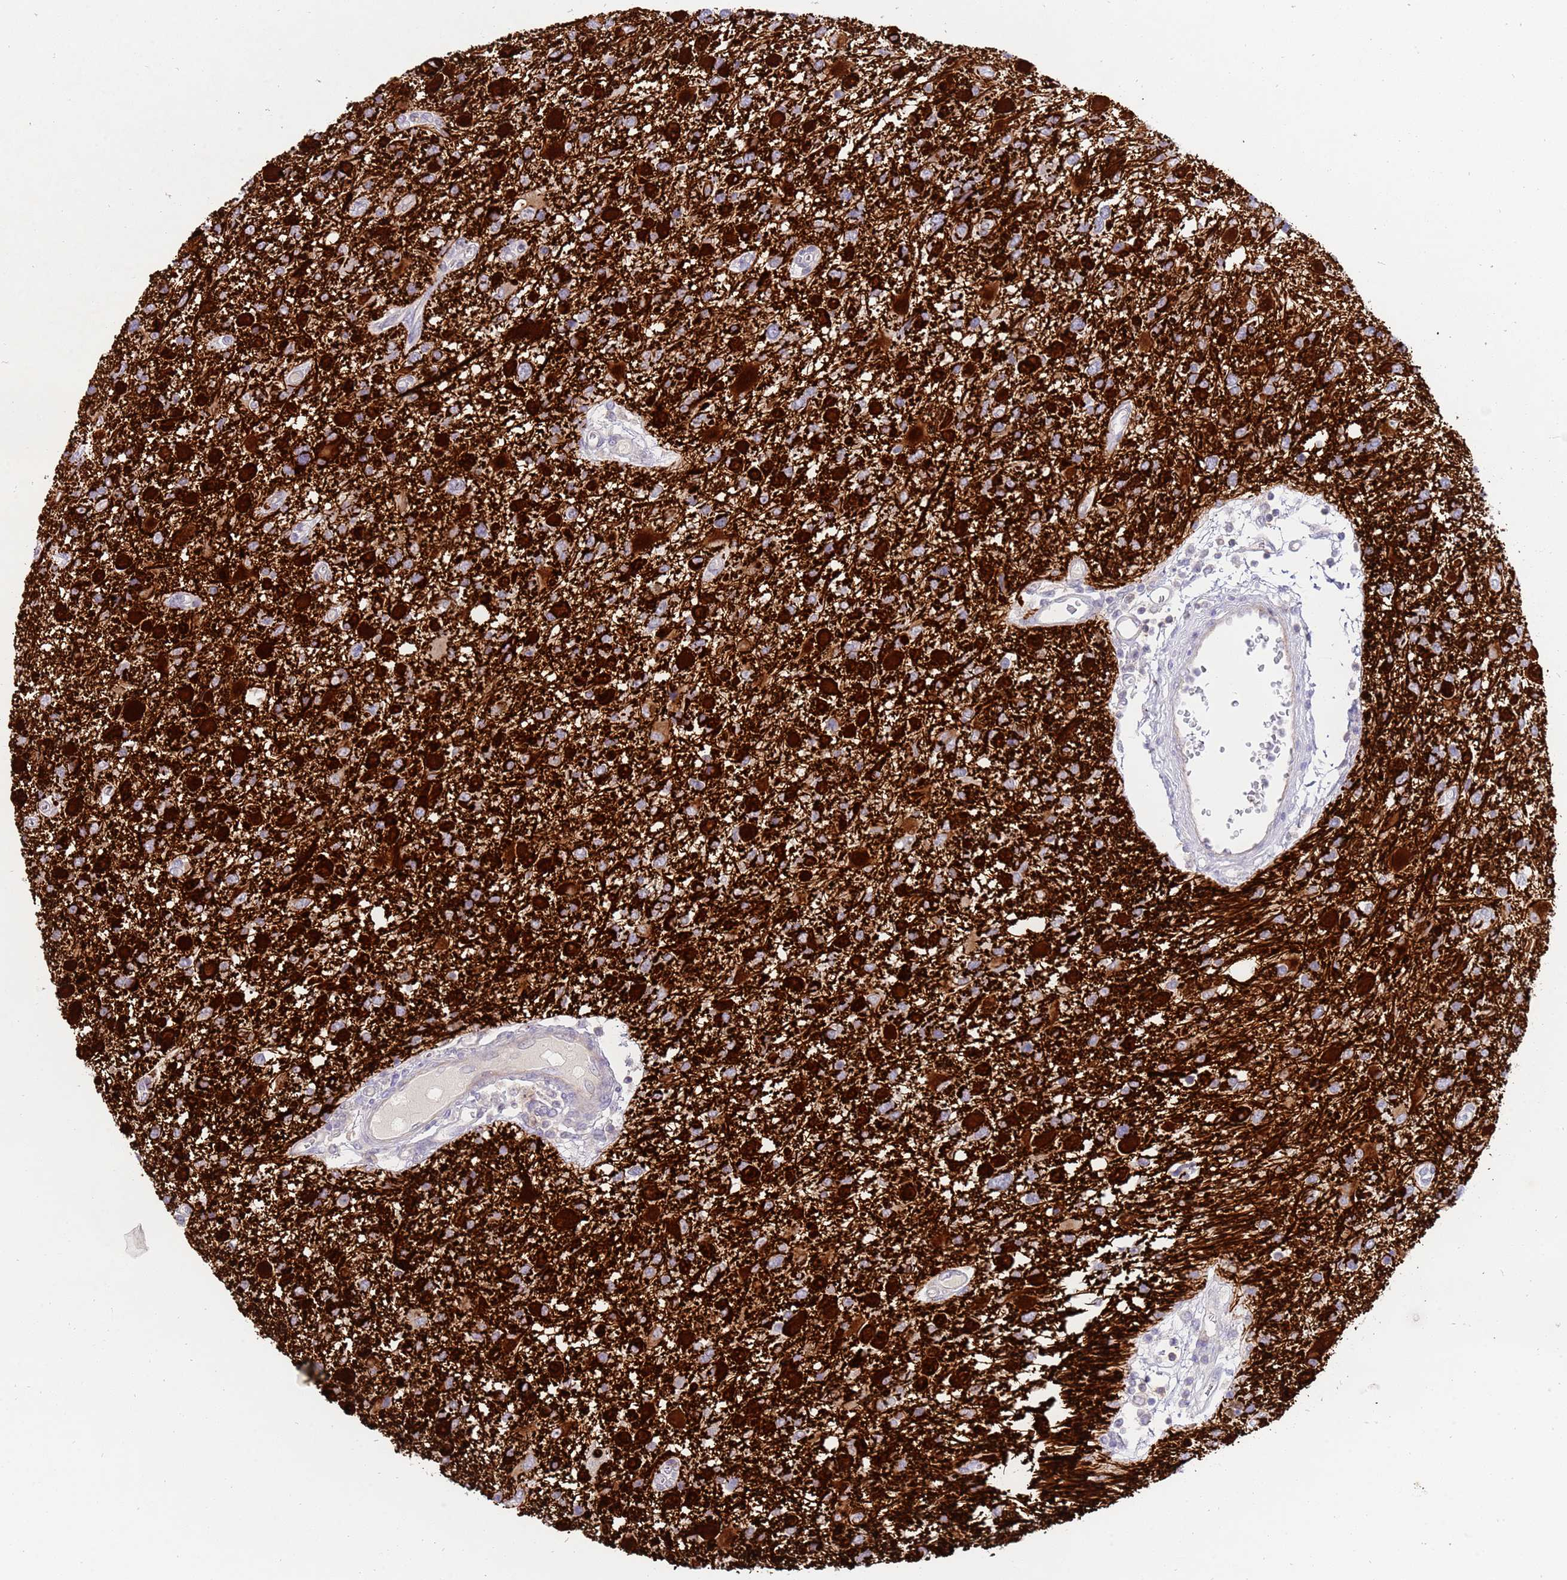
{"staining": {"intensity": "strong", "quantity": "25%-75%", "location": "cytoplasmic/membranous"}, "tissue": "glioma", "cell_type": "Tumor cells", "image_type": "cancer", "snomed": [{"axis": "morphology", "description": "Glioma, malignant, High grade"}, {"axis": "topography", "description": "Brain"}], "caption": "High-grade glioma (malignant) stained with DAB (3,3'-diaminobenzidine) immunohistochemistry shows high levels of strong cytoplasmic/membranous staining in approximately 25%-75% of tumor cells.", "gene": "STK25", "patient": {"sex": "male", "age": 53}}